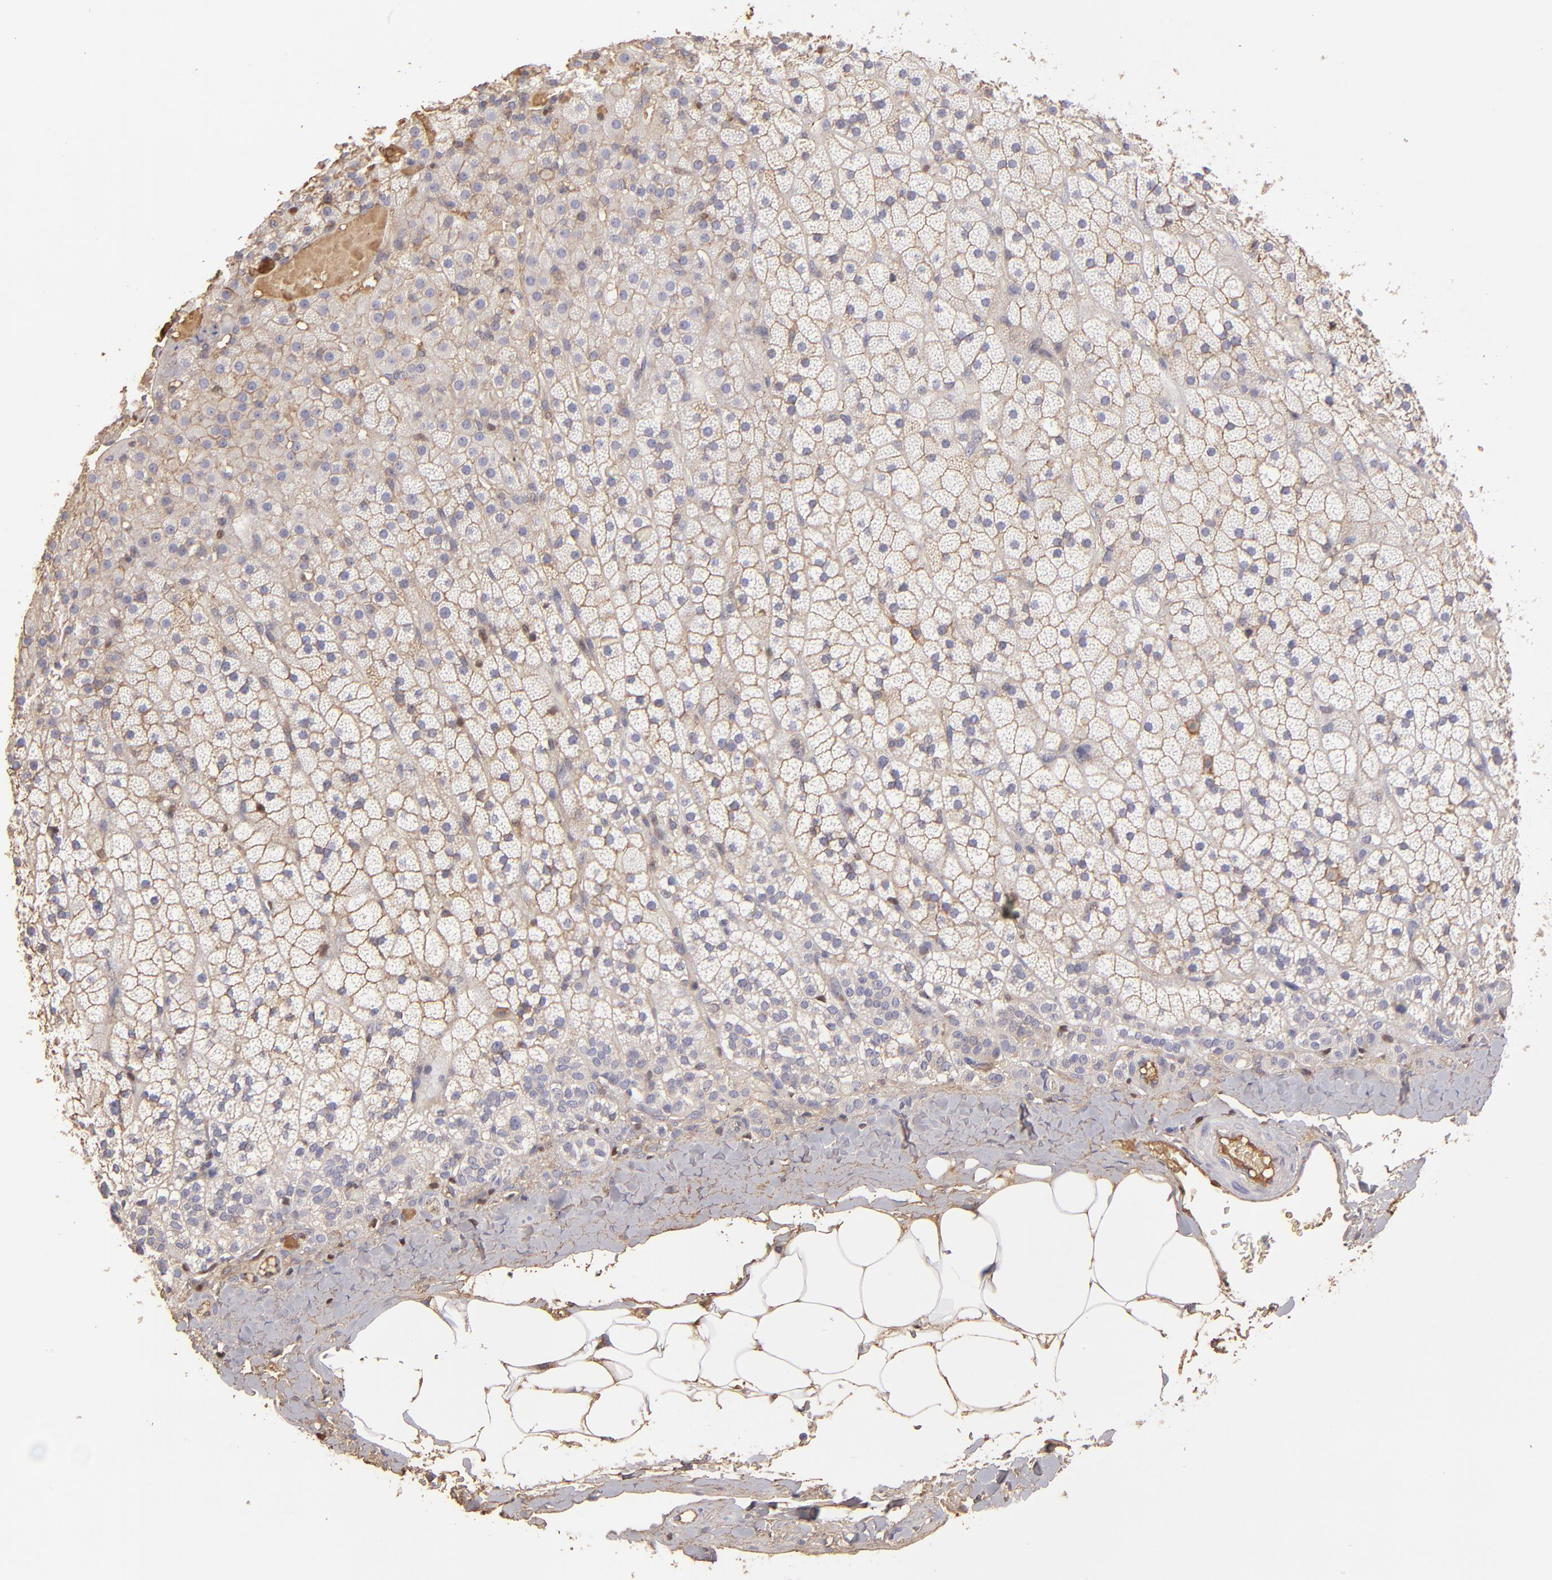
{"staining": {"intensity": "weak", "quantity": "<25%", "location": "cytoplasmic/membranous"}, "tissue": "adrenal gland", "cell_type": "Glandular cells", "image_type": "normal", "snomed": [{"axis": "morphology", "description": "Normal tissue, NOS"}, {"axis": "topography", "description": "Adrenal gland"}], "caption": "Image shows no protein positivity in glandular cells of unremarkable adrenal gland.", "gene": "ABCC4", "patient": {"sex": "male", "age": 35}}